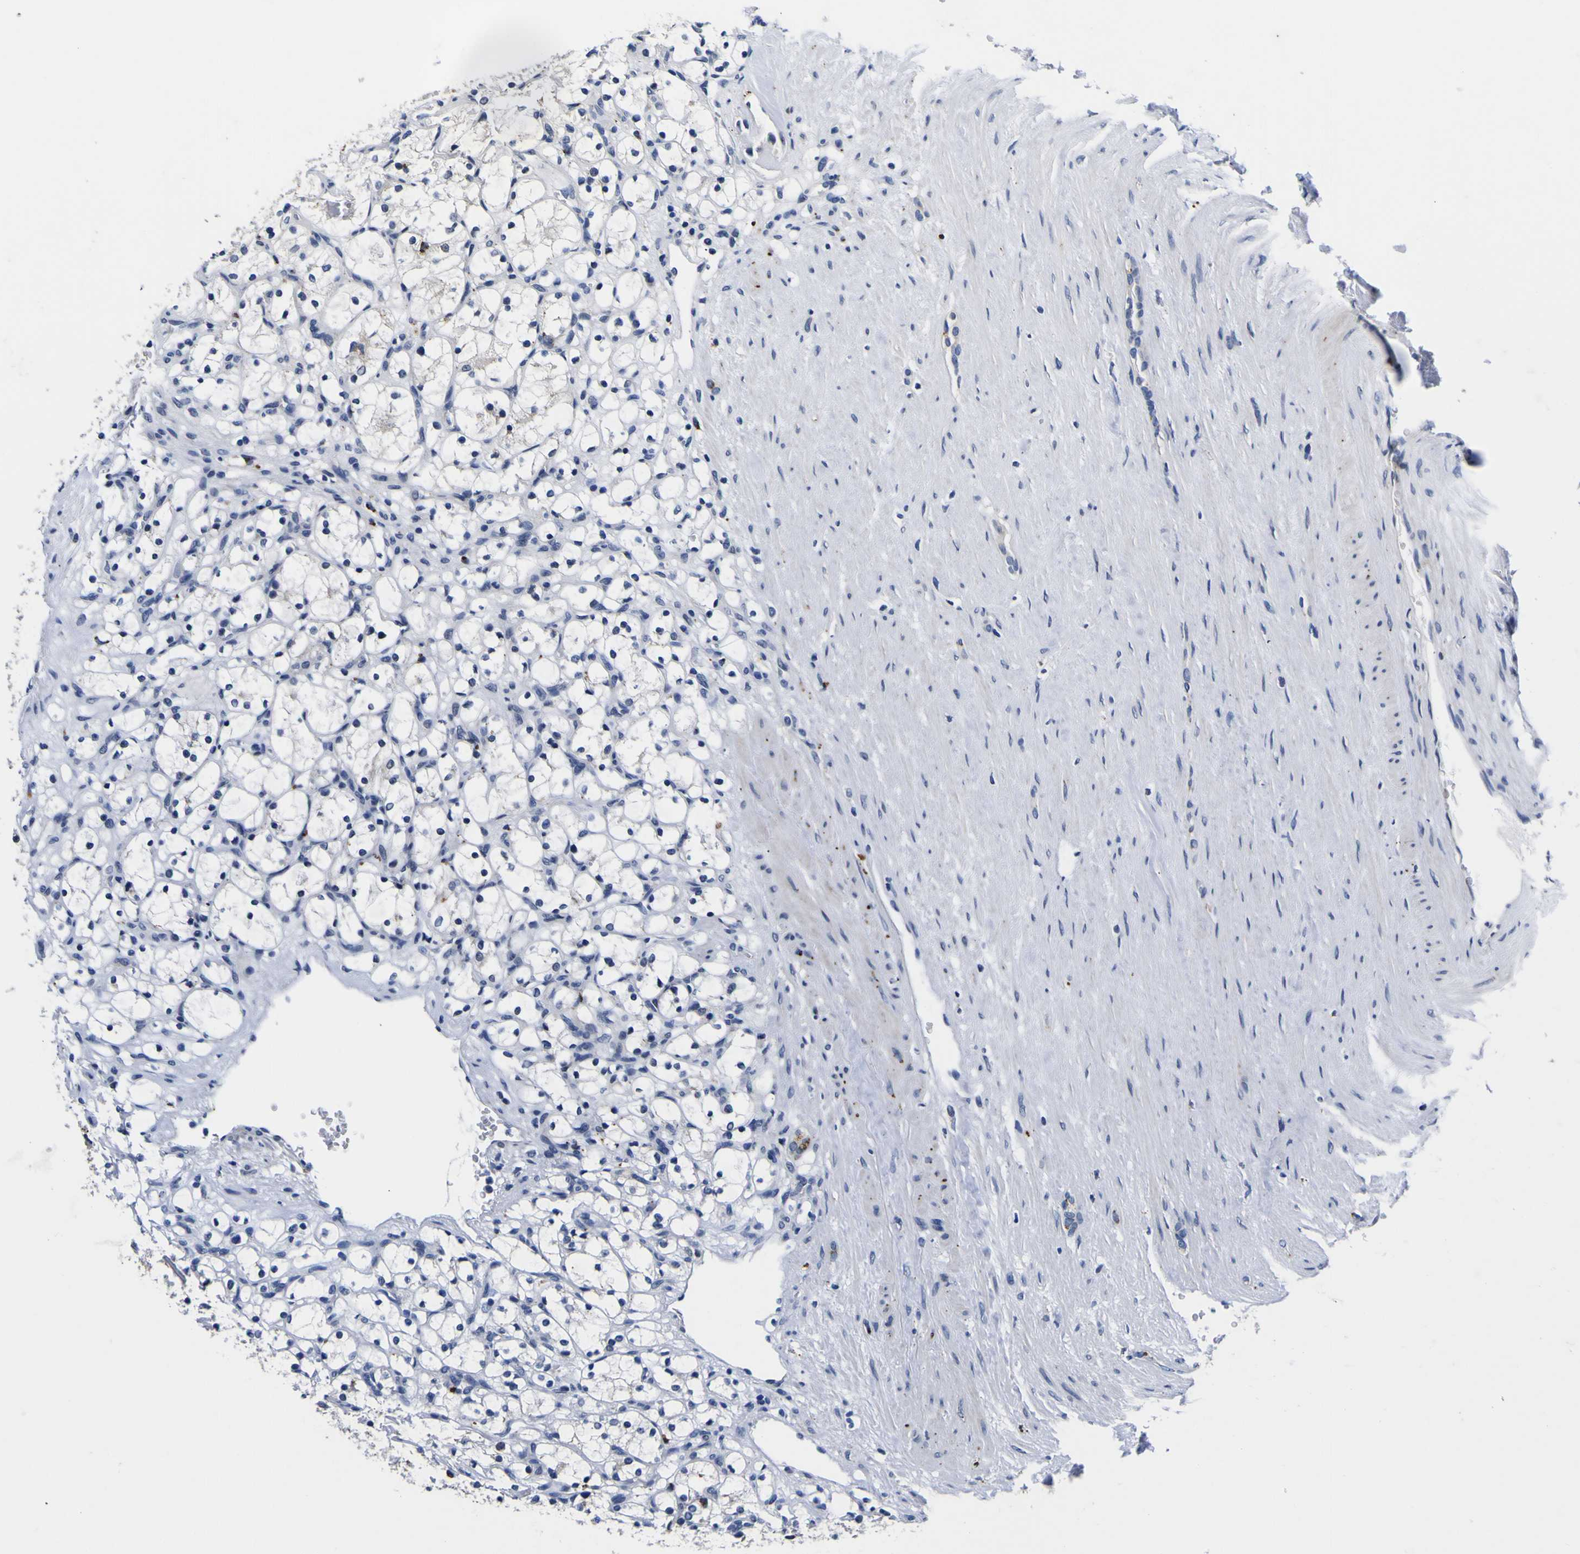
{"staining": {"intensity": "negative", "quantity": "none", "location": "none"}, "tissue": "renal cancer", "cell_type": "Tumor cells", "image_type": "cancer", "snomed": [{"axis": "morphology", "description": "Adenocarcinoma, NOS"}, {"axis": "topography", "description": "Kidney"}], "caption": "This is an IHC image of adenocarcinoma (renal). There is no expression in tumor cells.", "gene": "IGFLR1", "patient": {"sex": "female", "age": 69}}